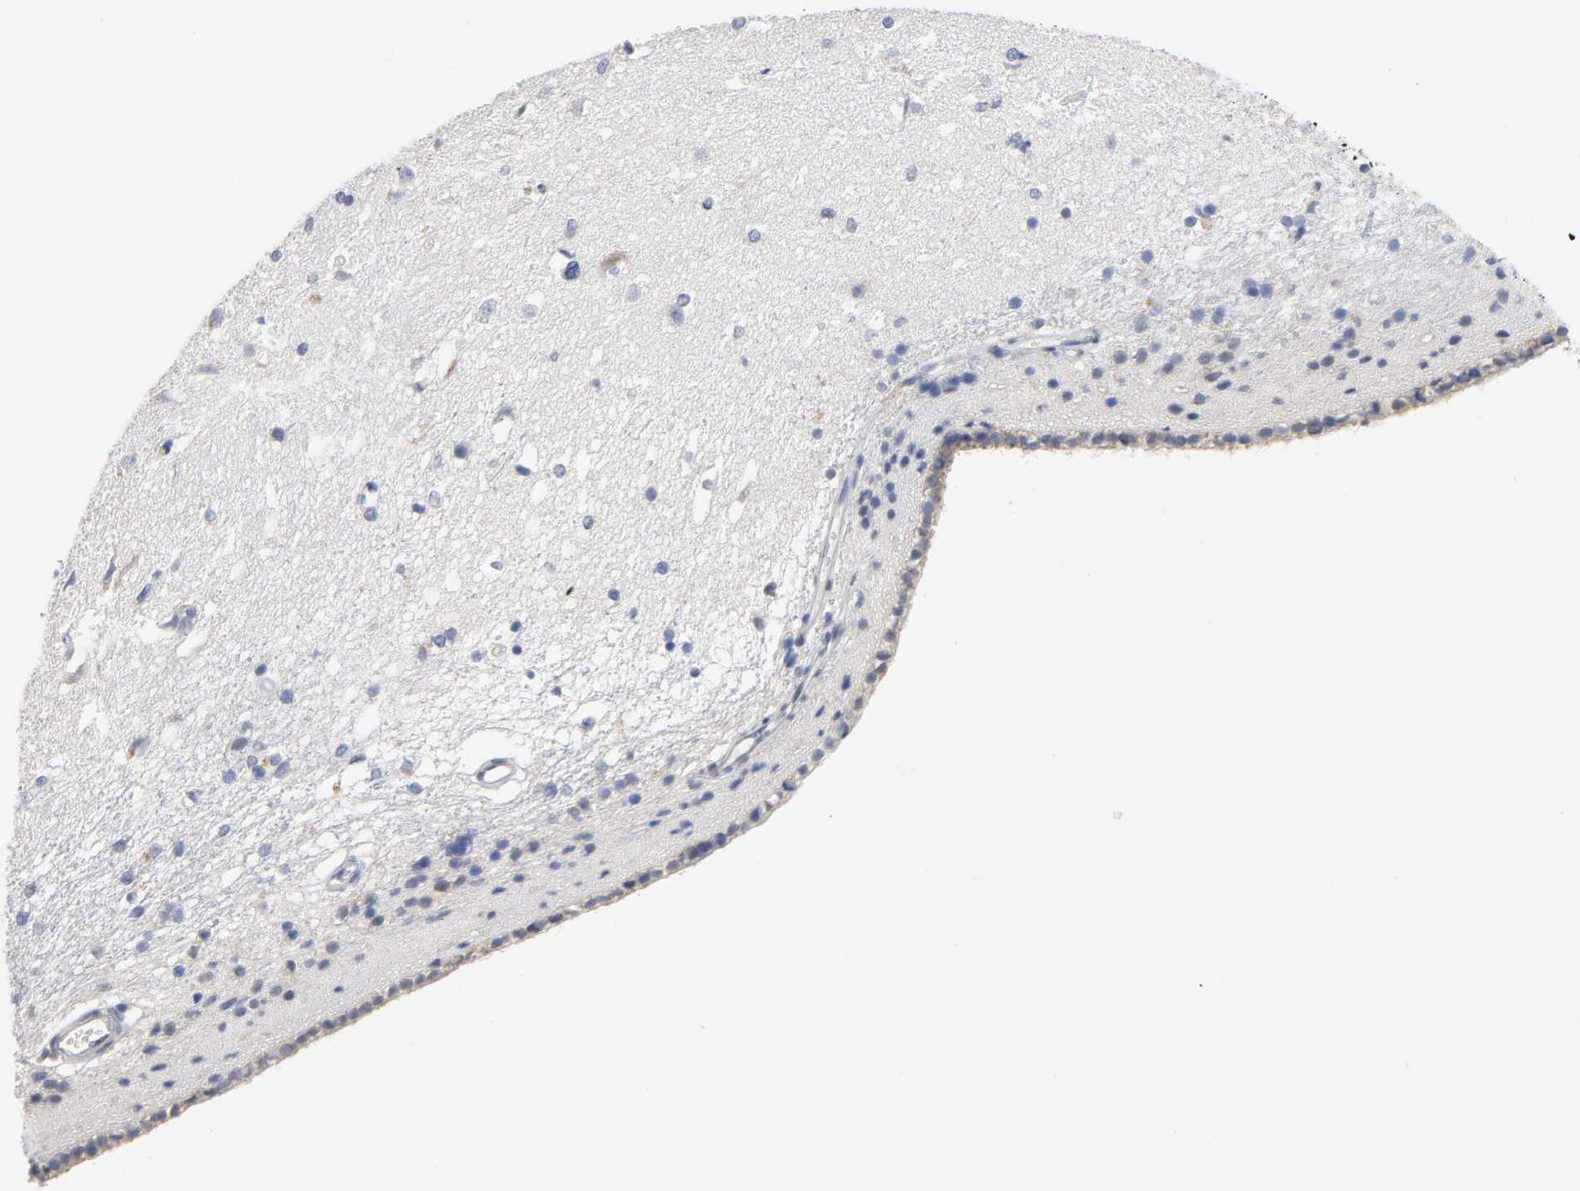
{"staining": {"intensity": "weak", "quantity": "<25%", "location": "cytoplasmic/membranous"}, "tissue": "caudate", "cell_type": "Glial cells", "image_type": "normal", "snomed": [{"axis": "morphology", "description": "Normal tissue, NOS"}, {"axis": "topography", "description": "Lateral ventricle wall"}], "caption": "The immunohistochemistry (IHC) photomicrograph has no significant positivity in glial cells of caudate. (Stains: DAB (3,3'-diaminobenzidine) immunohistochemistry (IHC) with hematoxylin counter stain, Microscopy: brightfield microscopy at high magnification).", "gene": "NFATC1", "patient": {"sex": "female", "age": 19}}